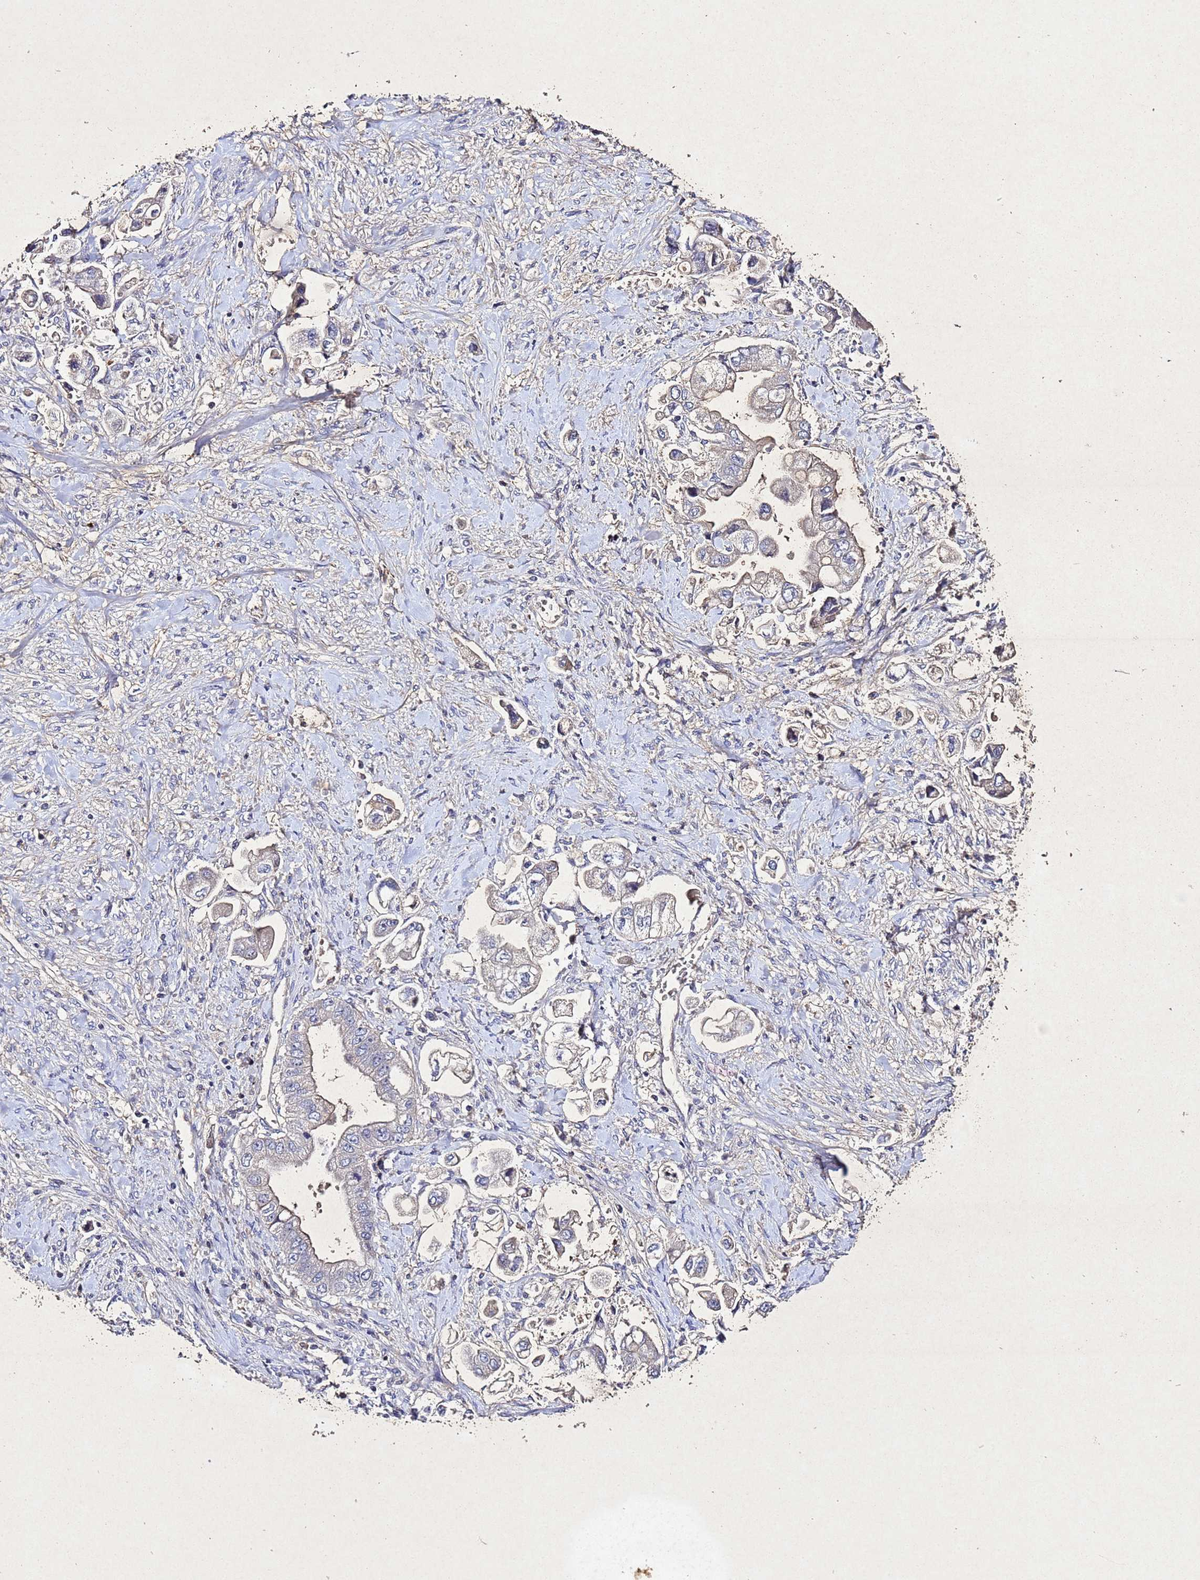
{"staining": {"intensity": "negative", "quantity": "none", "location": "none"}, "tissue": "stomach cancer", "cell_type": "Tumor cells", "image_type": "cancer", "snomed": [{"axis": "morphology", "description": "Adenocarcinoma, NOS"}, {"axis": "topography", "description": "Stomach"}], "caption": "Protein analysis of adenocarcinoma (stomach) shows no significant positivity in tumor cells.", "gene": "SV2B", "patient": {"sex": "male", "age": 62}}